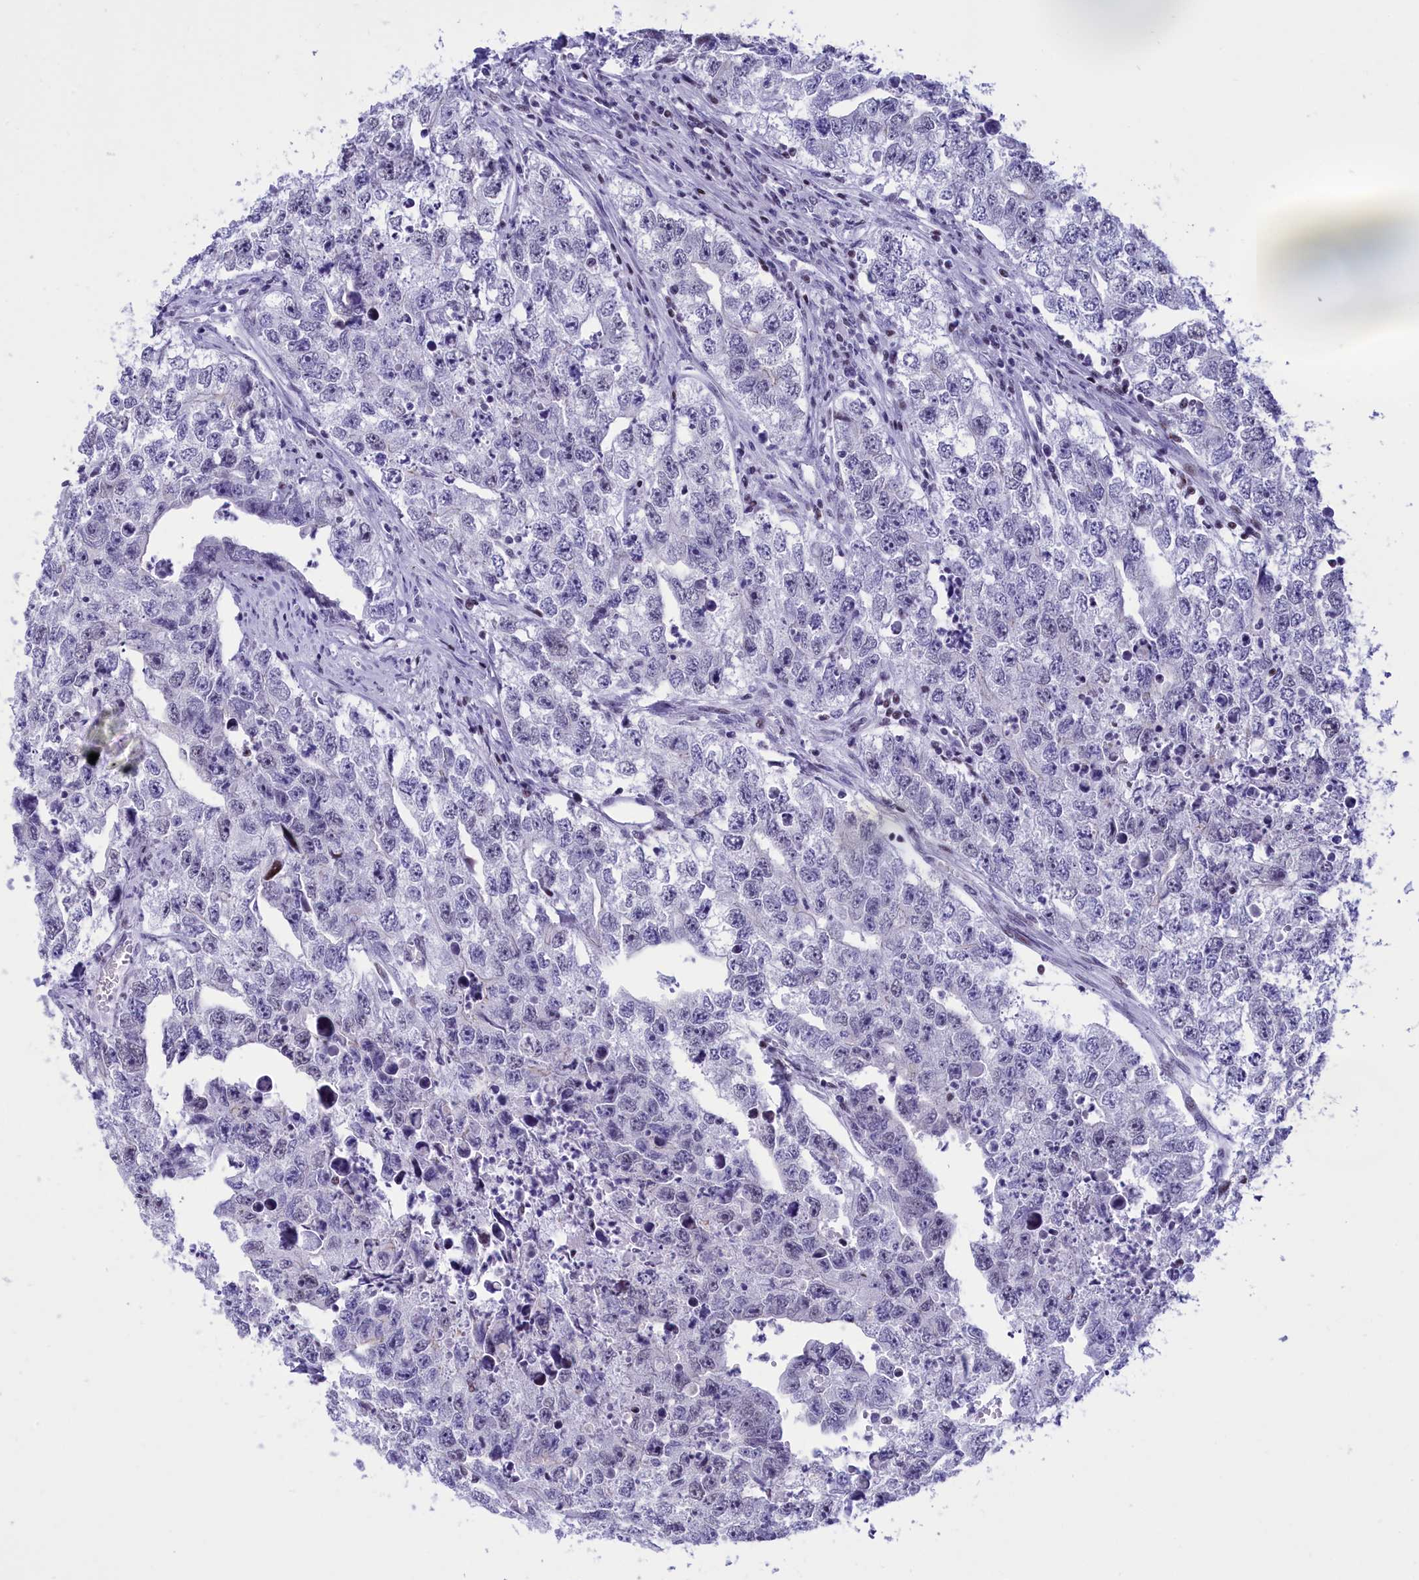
{"staining": {"intensity": "weak", "quantity": "<25%", "location": "nuclear"}, "tissue": "testis cancer", "cell_type": "Tumor cells", "image_type": "cancer", "snomed": [{"axis": "morphology", "description": "Seminoma, NOS"}, {"axis": "morphology", "description": "Carcinoma, Embryonal, NOS"}, {"axis": "topography", "description": "Testis"}], "caption": "This histopathology image is of testis embryonal carcinoma stained with immunohistochemistry to label a protein in brown with the nuclei are counter-stained blue. There is no expression in tumor cells.", "gene": "SPIRE2", "patient": {"sex": "male", "age": 43}}